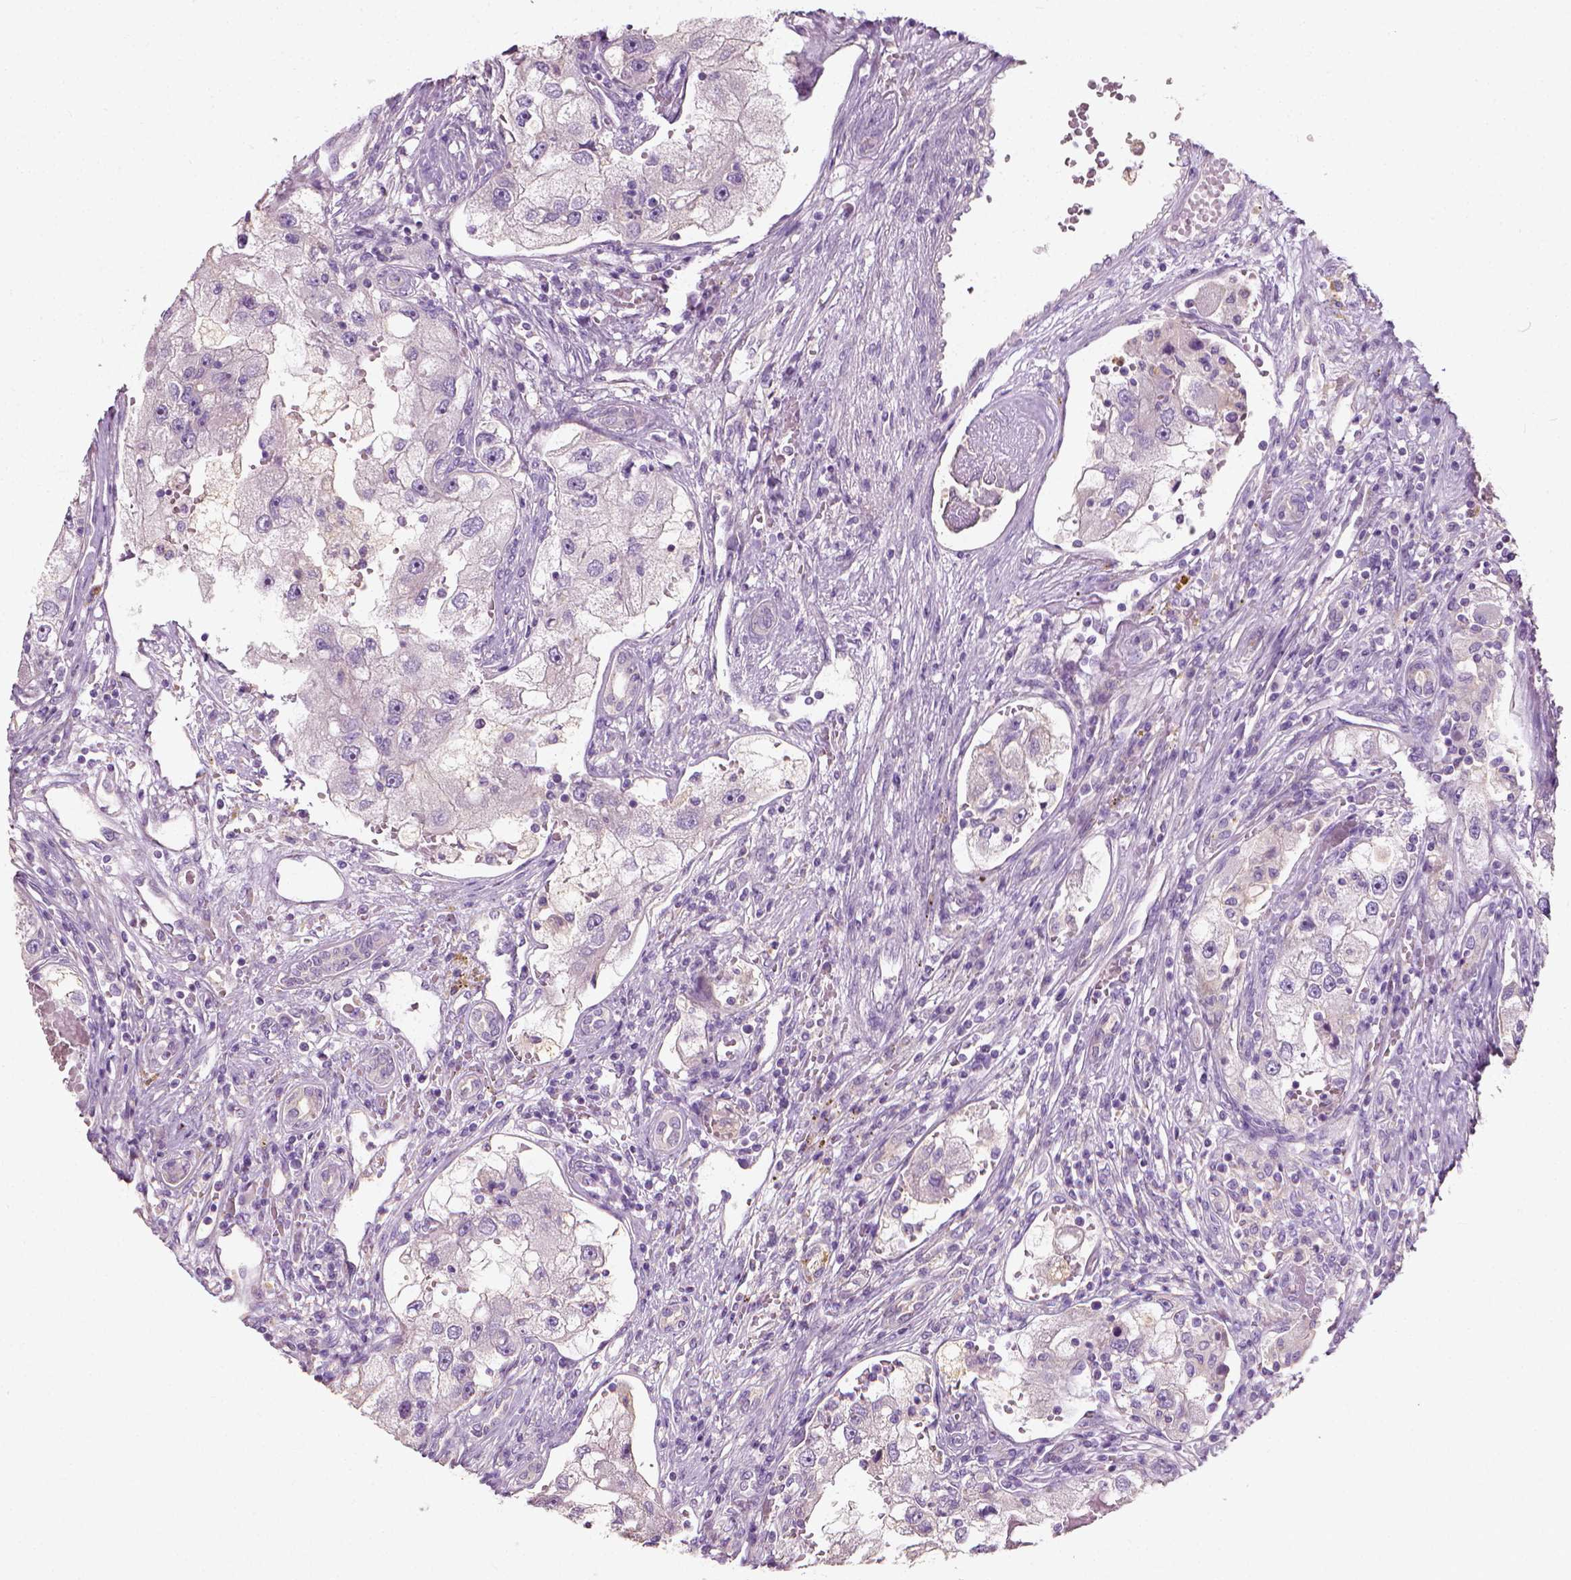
{"staining": {"intensity": "negative", "quantity": "none", "location": "none"}, "tissue": "renal cancer", "cell_type": "Tumor cells", "image_type": "cancer", "snomed": [{"axis": "morphology", "description": "Adenocarcinoma, NOS"}, {"axis": "topography", "description": "Kidney"}], "caption": "IHC micrograph of human adenocarcinoma (renal) stained for a protein (brown), which shows no expression in tumor cells.", "gene": "DHCR24", "patient": {"sex": "male", "age": 63}}